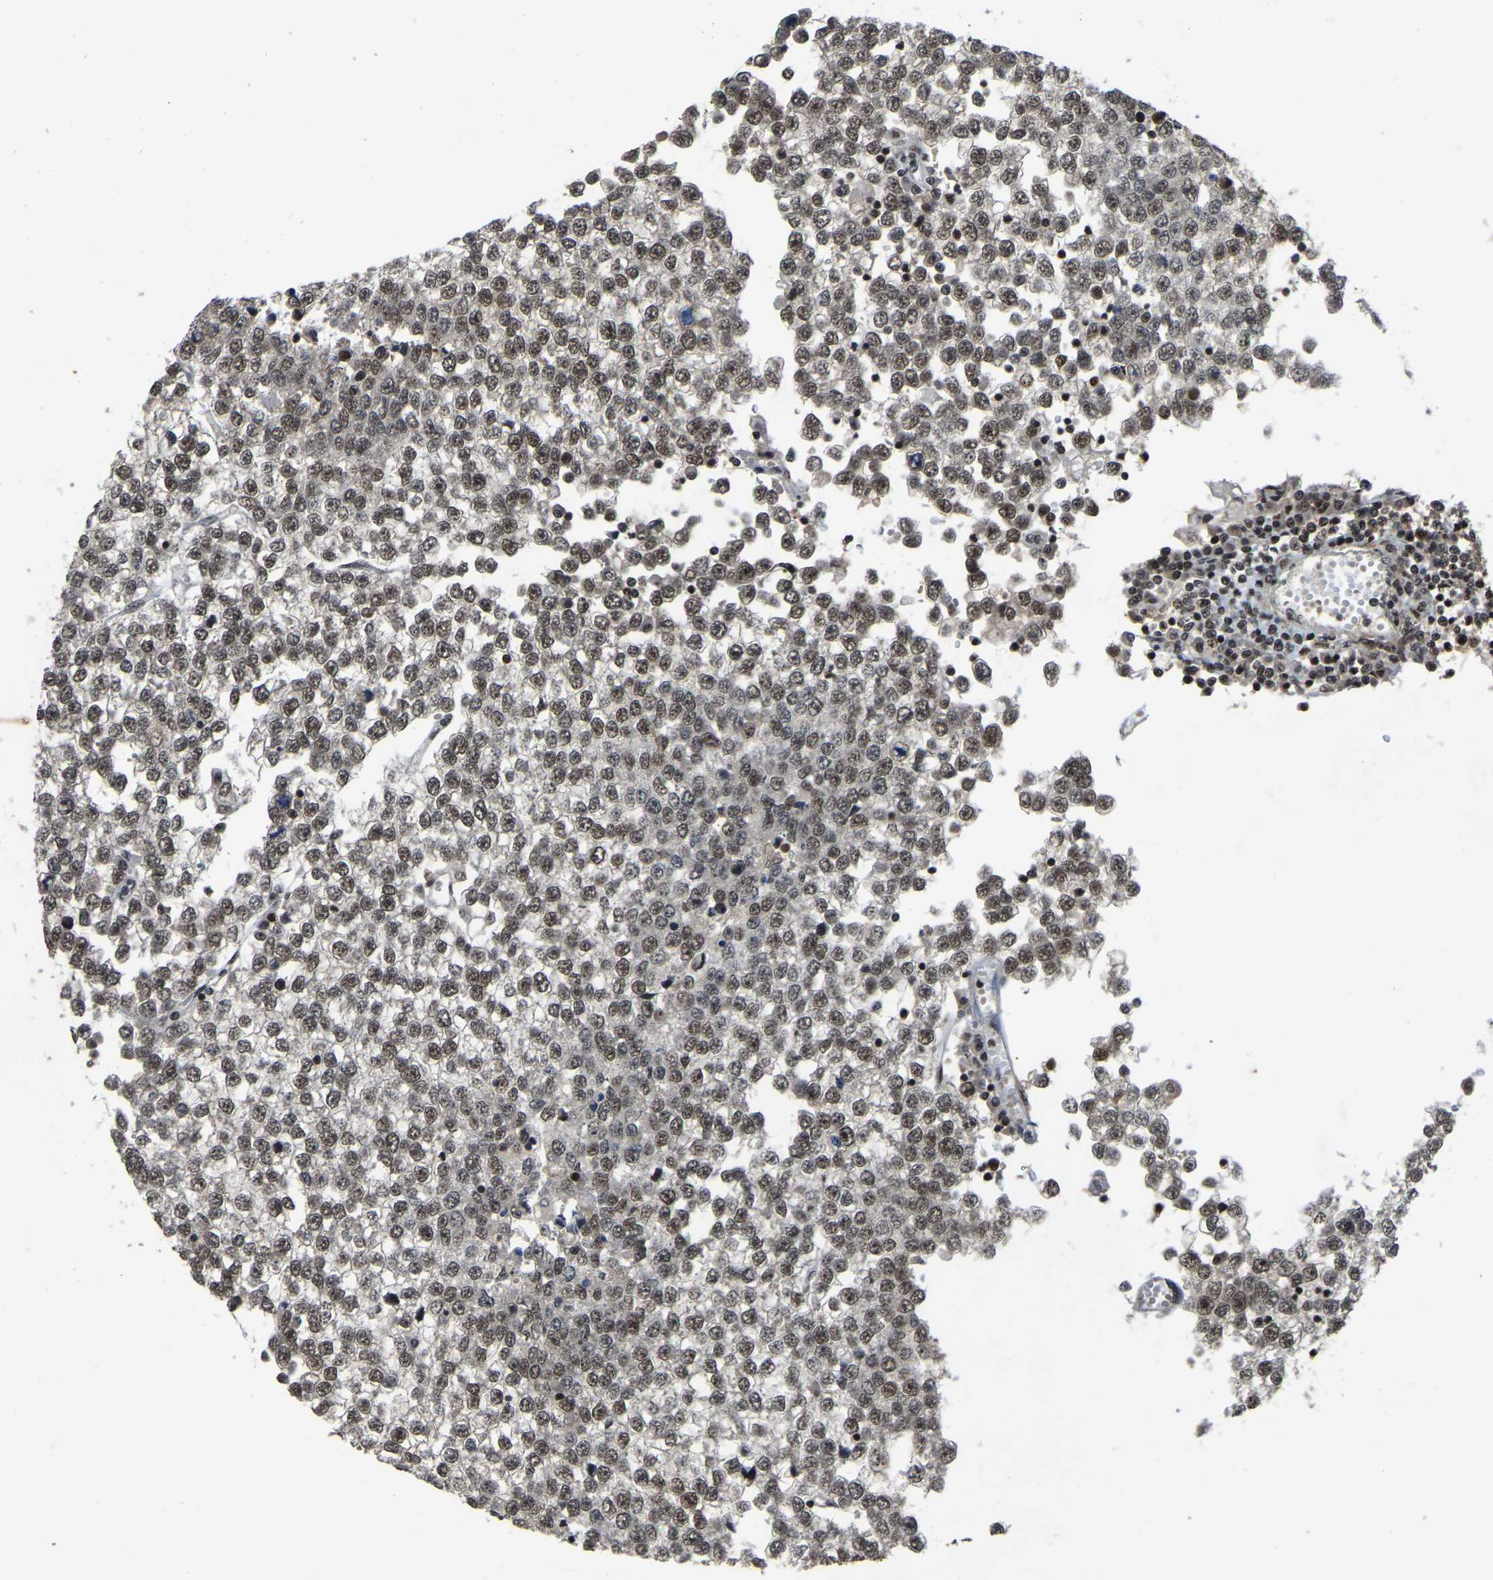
{"staining": {"intensity": "strong", "quantity": "25%-75%", "location": "nuclear"}, "tissue": "testis cancer", "cell_type": "Tumor cells", "image_type": "cancer", "snomed": [{"axis": "morphology", "description": "Seminoma, NOS"}, {"axis": "topography", "description": "Testis"}], "caption": "An image showing strong nuclear staining in approximately 25%-75% of tumor cells in testis cancer (seminoma), as visualized by brown immunohistochemical staining.", "gene": "TBL1XR1", "patient": {"sex": "male", "age": 65}}